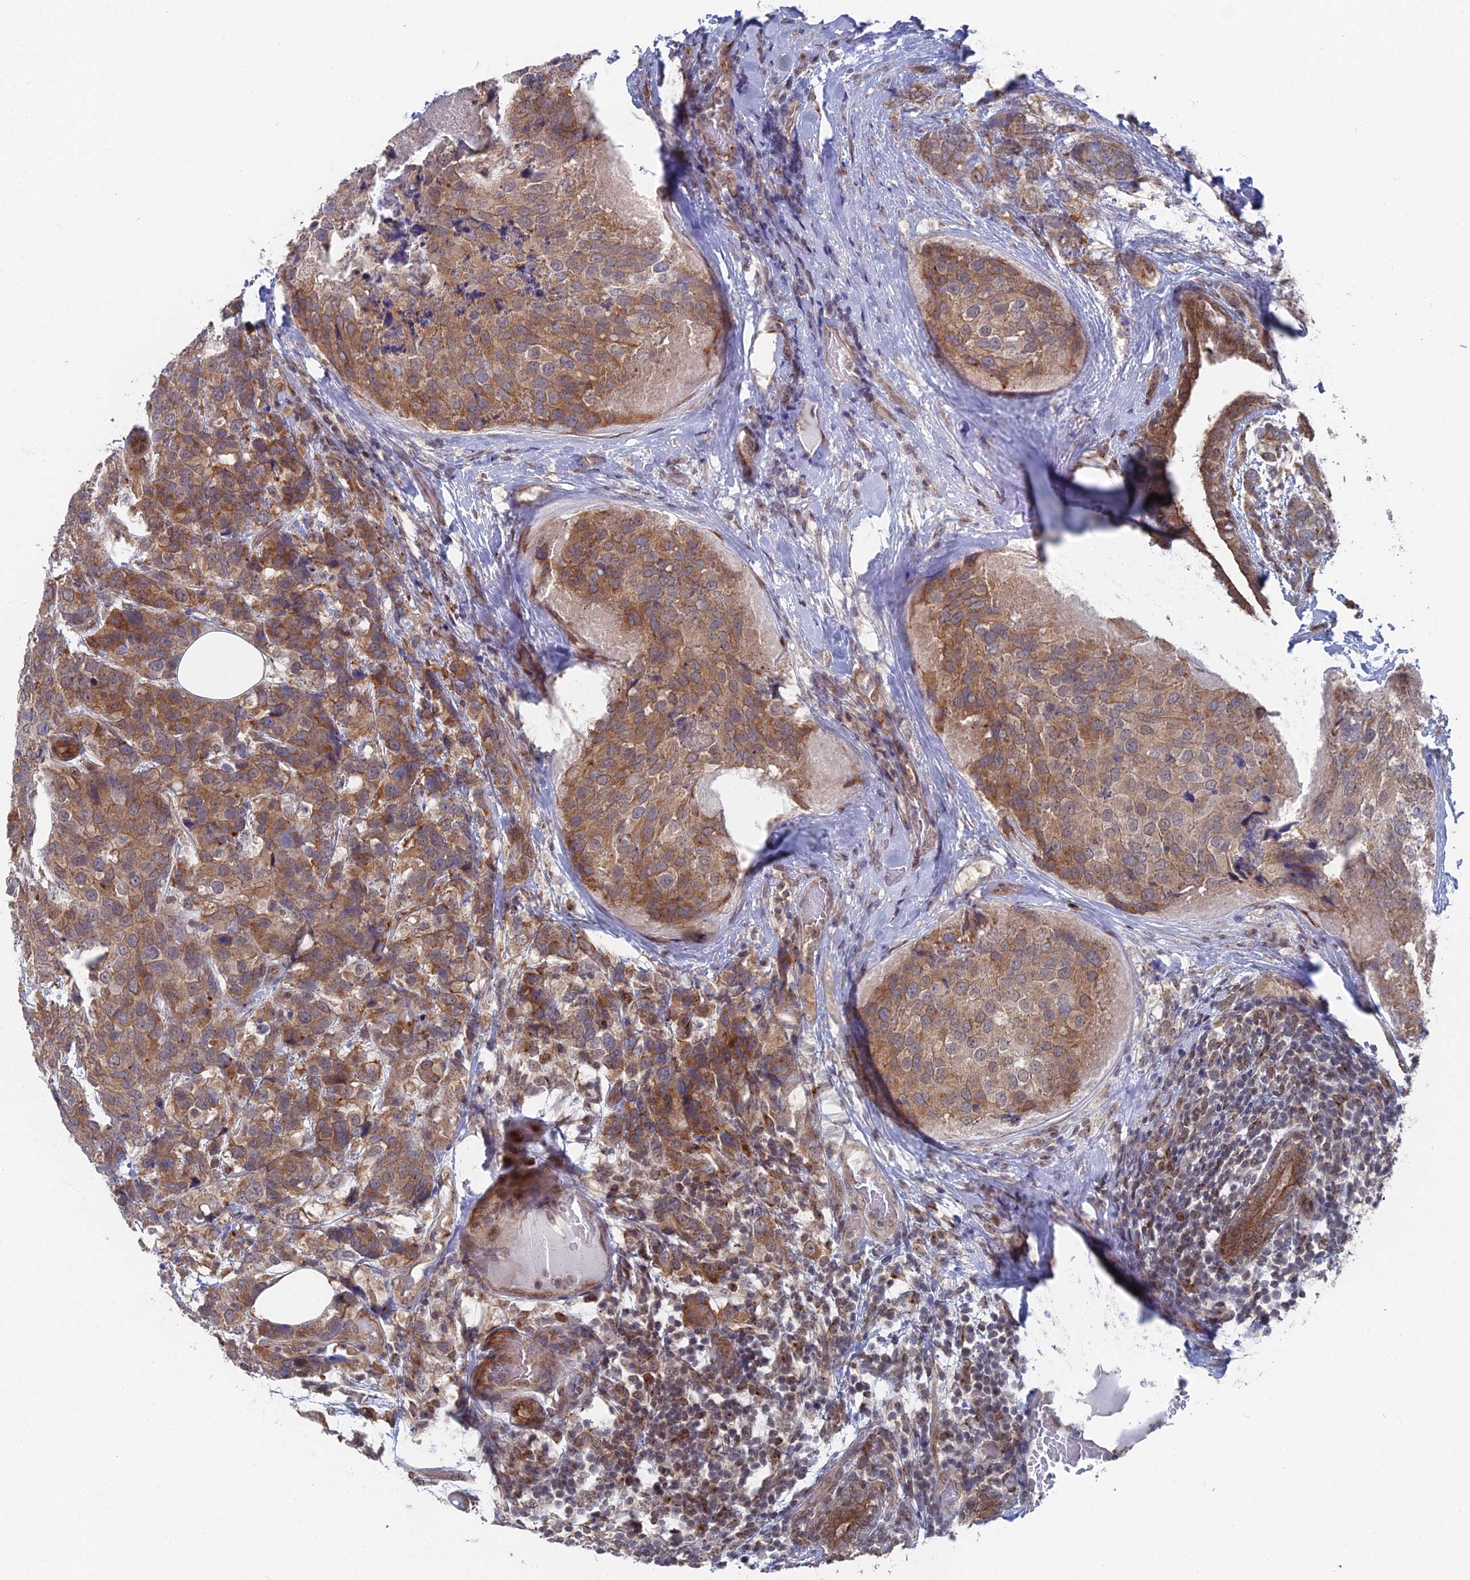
{"staining": {"intensity": "moderate", "quantity": ">75%", "location": "cytoplasmic/membranous"}, "tissue": "breast cancer", "cell_type": "Tumor cells", "image_type": "cancer", "snomed": [{"axis": "morphology", "description": "Lobular carcinoma"}, {"axis": "topography", "description": "Breast"}], "caption": "The photomicrograph exhibits staining of lobular carcinoma (breast), revealing moderate cytoplasmic/membranous protein staining (brown color) within tumor cells.", "gene": "FHIP2A", "patient": {"sex": "female", "age": 59}}